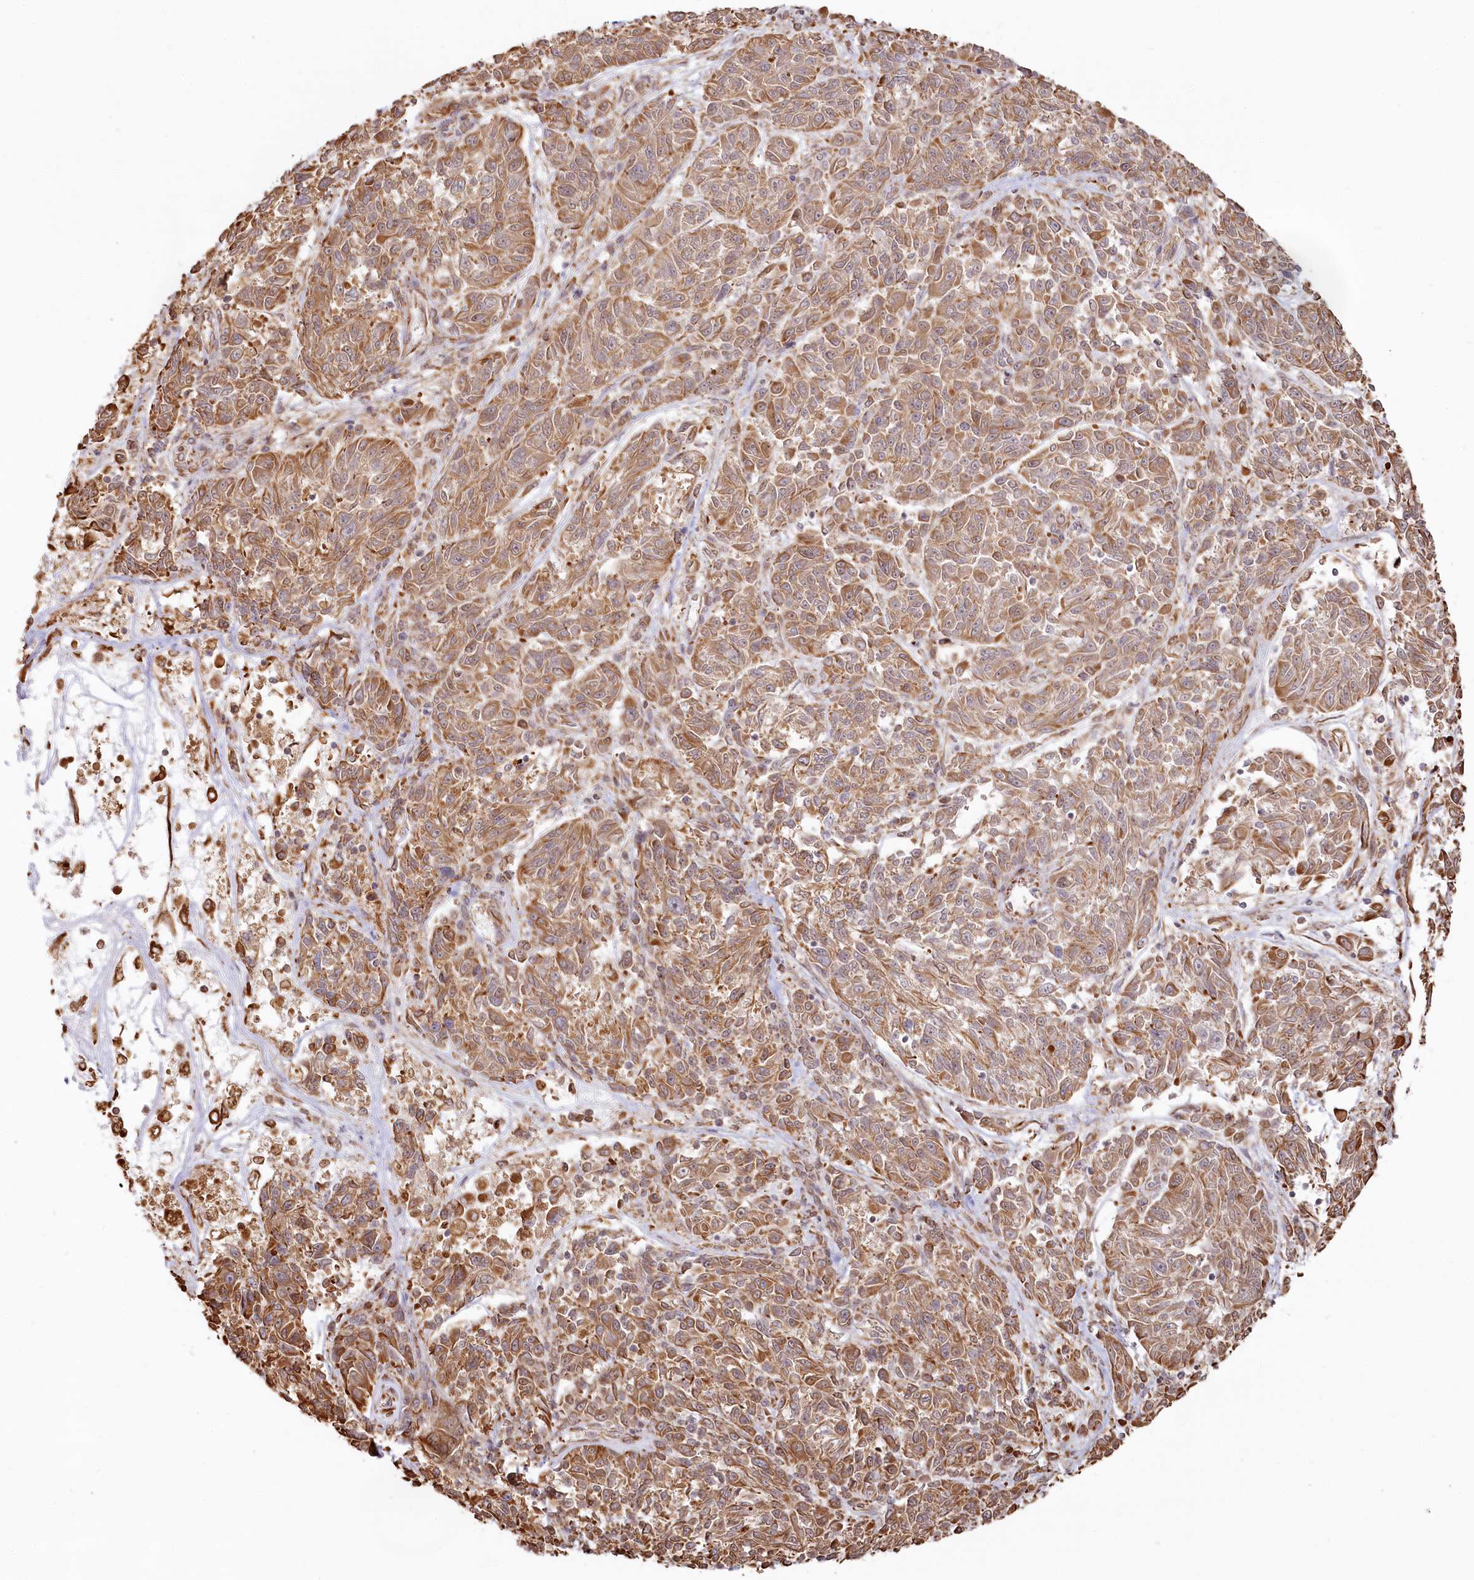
{"staining": {"intensity": "moderate", "quantity": ">75%", "location": "cytoplasmic/membranous"}, "tissue": "melanoma", "cell_type": "Tumor cells", "image_type": "cancer", "snomed": [{"axis": "morphology", "description": "Malignant melanoma, NOS"}, {"axis": "topography", "description": "Skin"}], "caption": "High-magnification brightfield microscopy of melanoma stained with DAB (brown) and counterstained with hematoxylin (blue). tumor cells exhibit moderate cytoplasmic/membranous expression is seen in approximately>75% of cells.", "gene": "TTC1", "patient": {"sex": "male", "age": 53}}